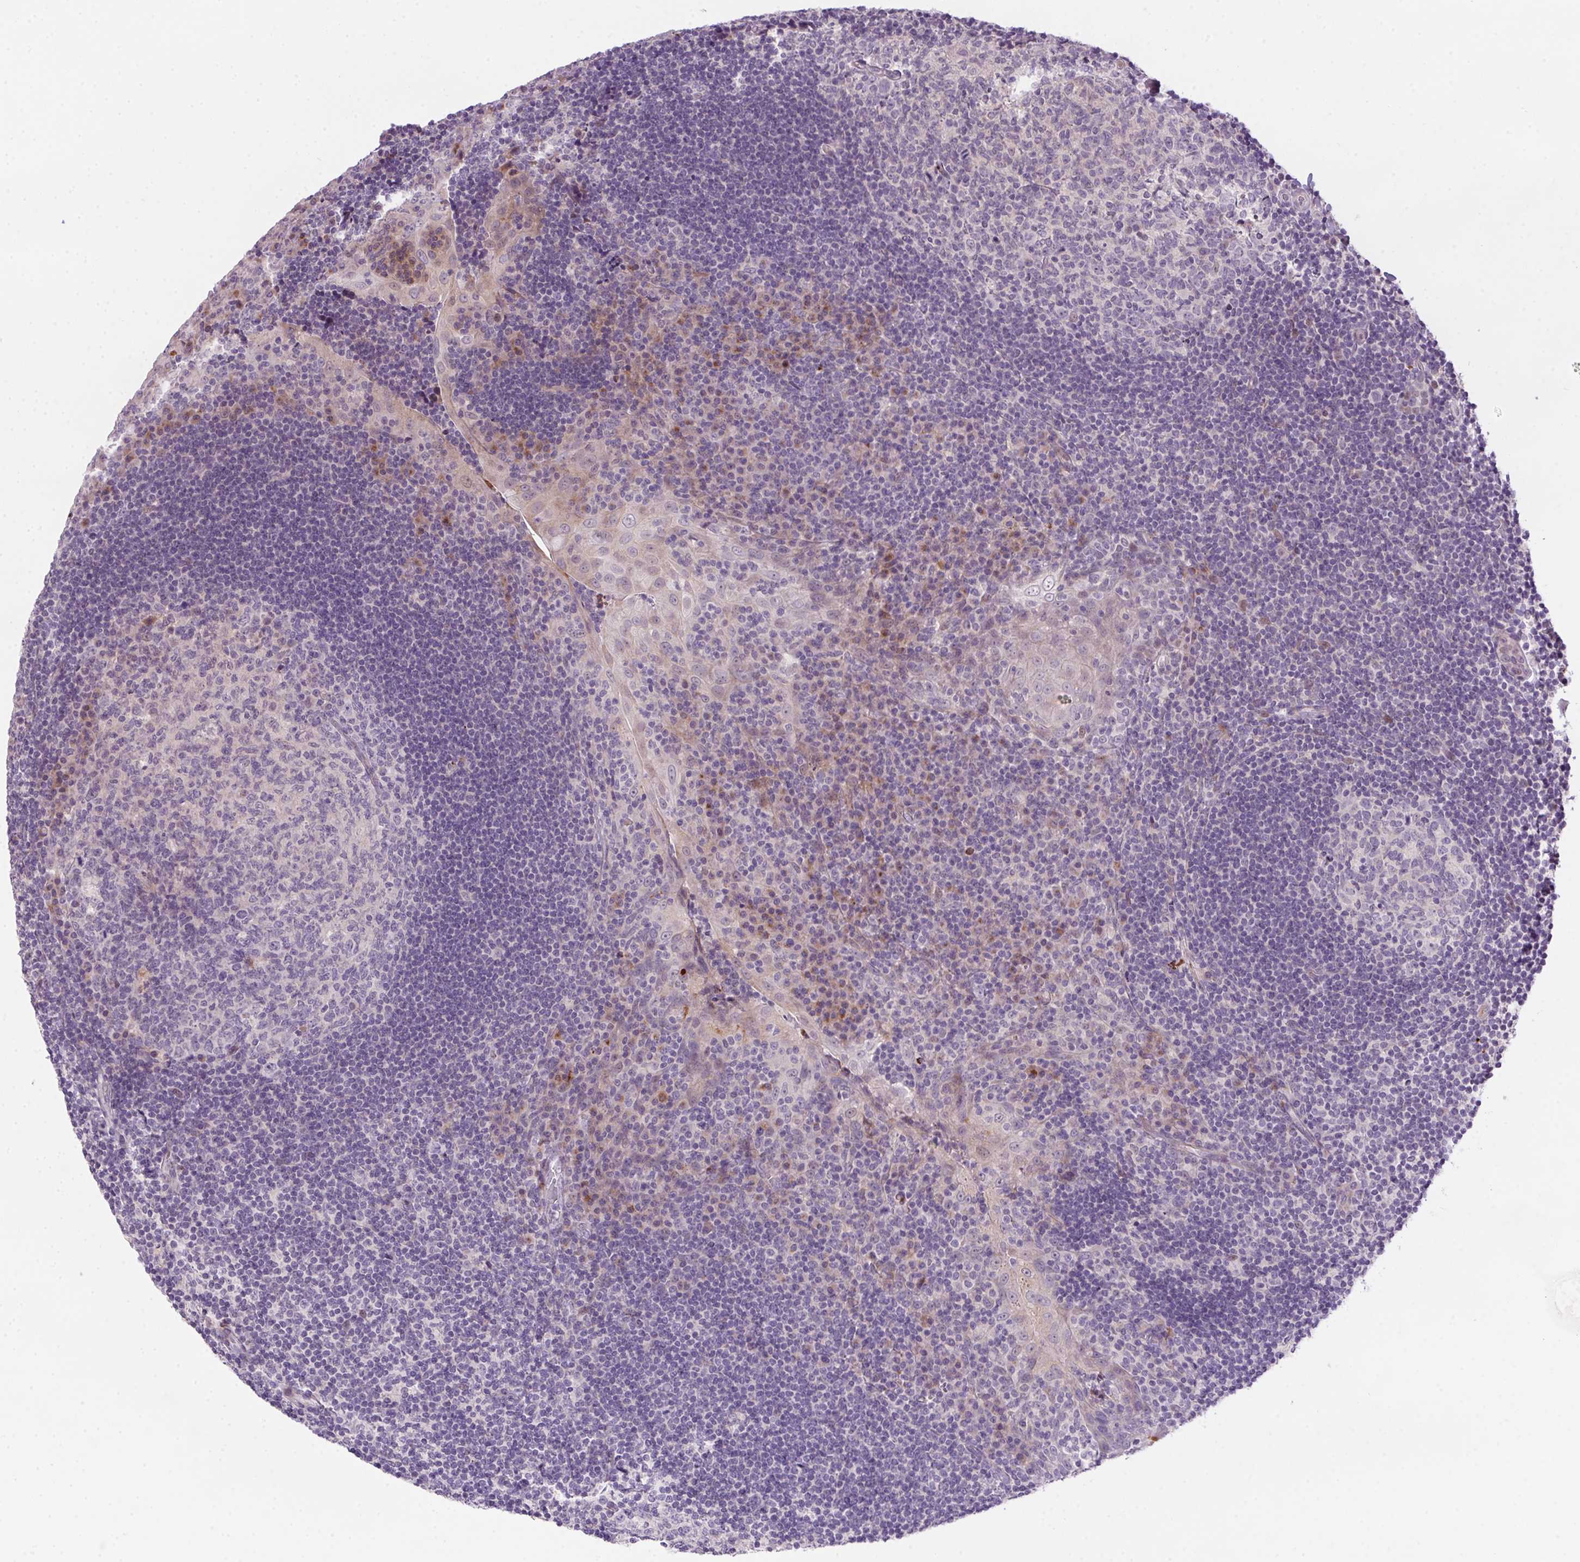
{"staining": {"intensity": "negative", "quantity": "none", "location": "none"}, "tissue": "tonsil", "cell_type": "Germinal center cells", "image_type": "normal", "snomed": [{"axis": "morphology", "description": "Normal tissue, NOS"}, {"axis": "topography", "description": "Tonsil"}], "caption": "Germinal center cells show no significant positivity in normal tonsil. The staining was performed using DAB (3,3'-diaminobenzidine) to visualize the protein expression in brown, while the nuclei were stained in blue with hematoxylin (Magnification: 20x).", "gene": "LRRTM1", "patient": {"sex": "male", "age": 17}}